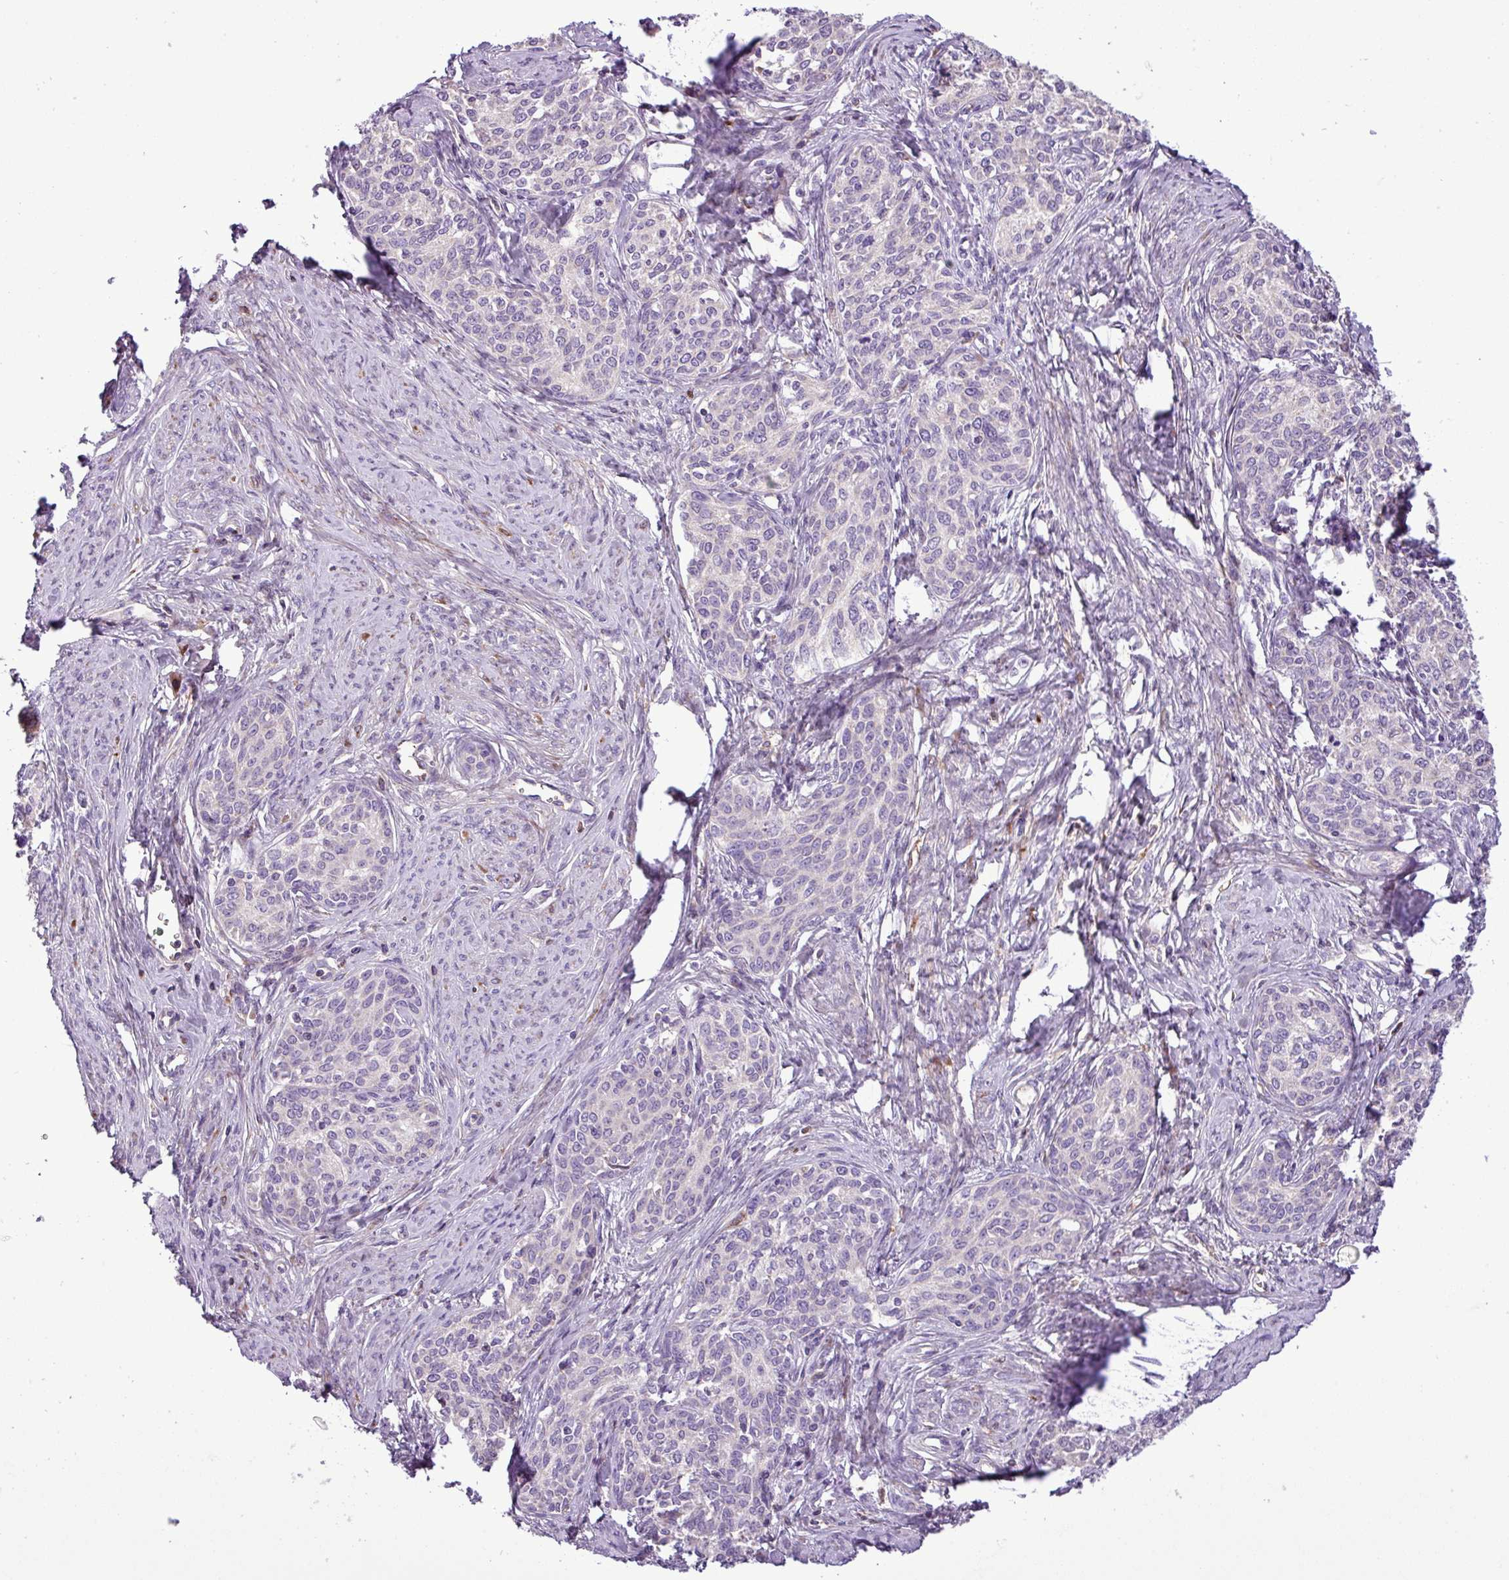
{"staining": {"intensity": "negative", "quantity": "none", "location": "none"}, "tissue": "cervical cancer", "cell_type": "Tumor cells", "image_type": "cancer", "snomed": [{"axis": "morphology", "description": "Squamous cell carcinoma, NOS"}, {"axis": "morphology", "description": "Adenocarcinoma, NOS"}, {"axis": "topography", "description": "Cervix"}], "caption": "Adenocarcinoma (cervical) was stained to show a protein in brown. There is no significant positivity in tumor cells. The staining is performed using DAB brown chromogen with nuclei counter-stained in using hematoxylin.", "gene": "FAM183A", "patient": {"sex": "female", "age": 52}}